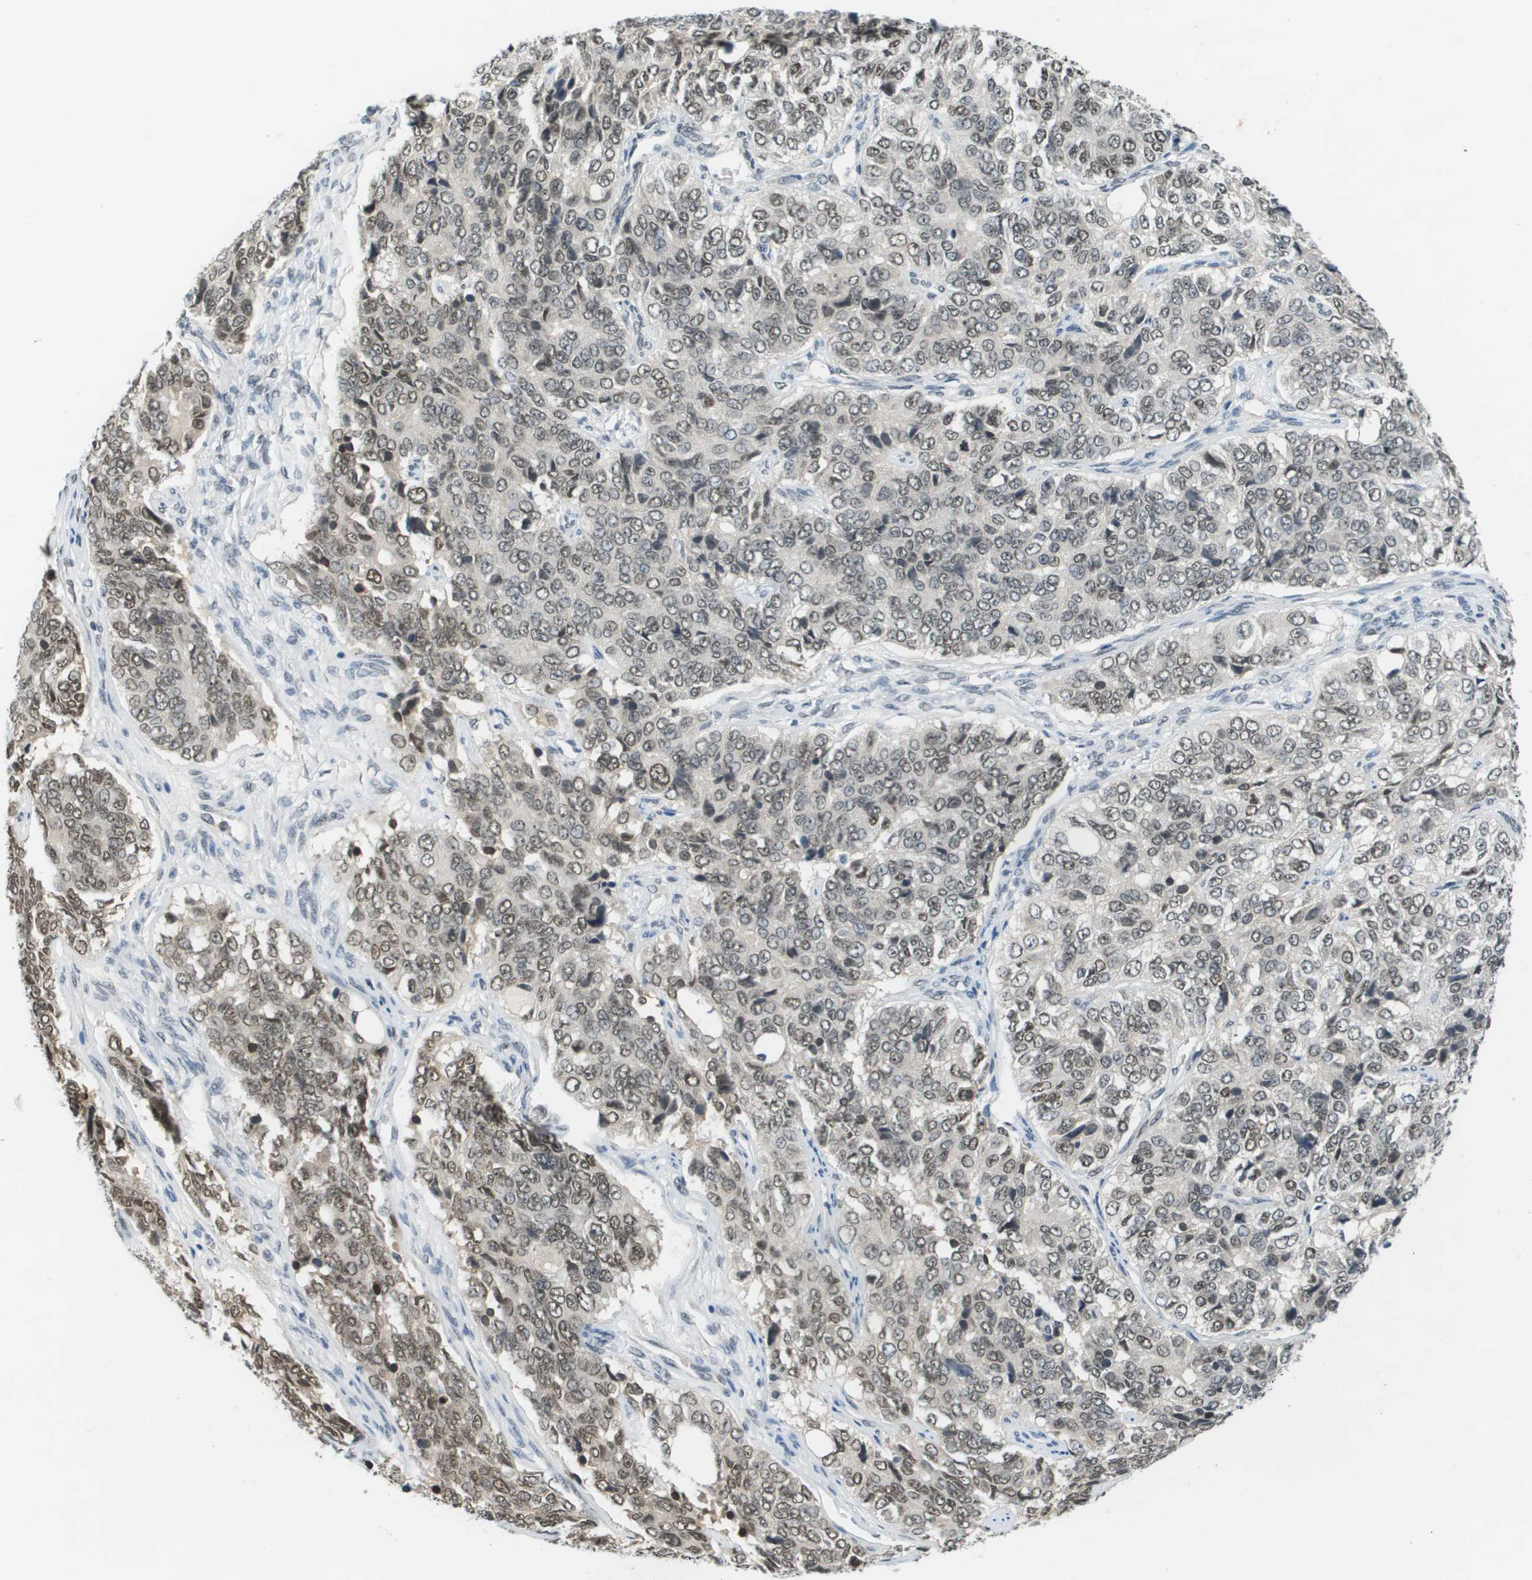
{"staining": {"intensity": "weak", "quantity": ">75%", "location": "nuclear"}, "tissue": "ovarian cancer", "cell_type": "Tumor cells", "image_type": "cancer", "snomed": [{"axis": "morphology", "description": "Carcinoma, endometroid"}, {"axis": "topography", "description": "Ovary"}], "caption": "IHC of endometroid carcinoma (ovarian) displays low levels of weak nuclear expression in about >75% of tumor cells.", "gene": "CBX5", "patient": {"sex": "female", "age": 51}}